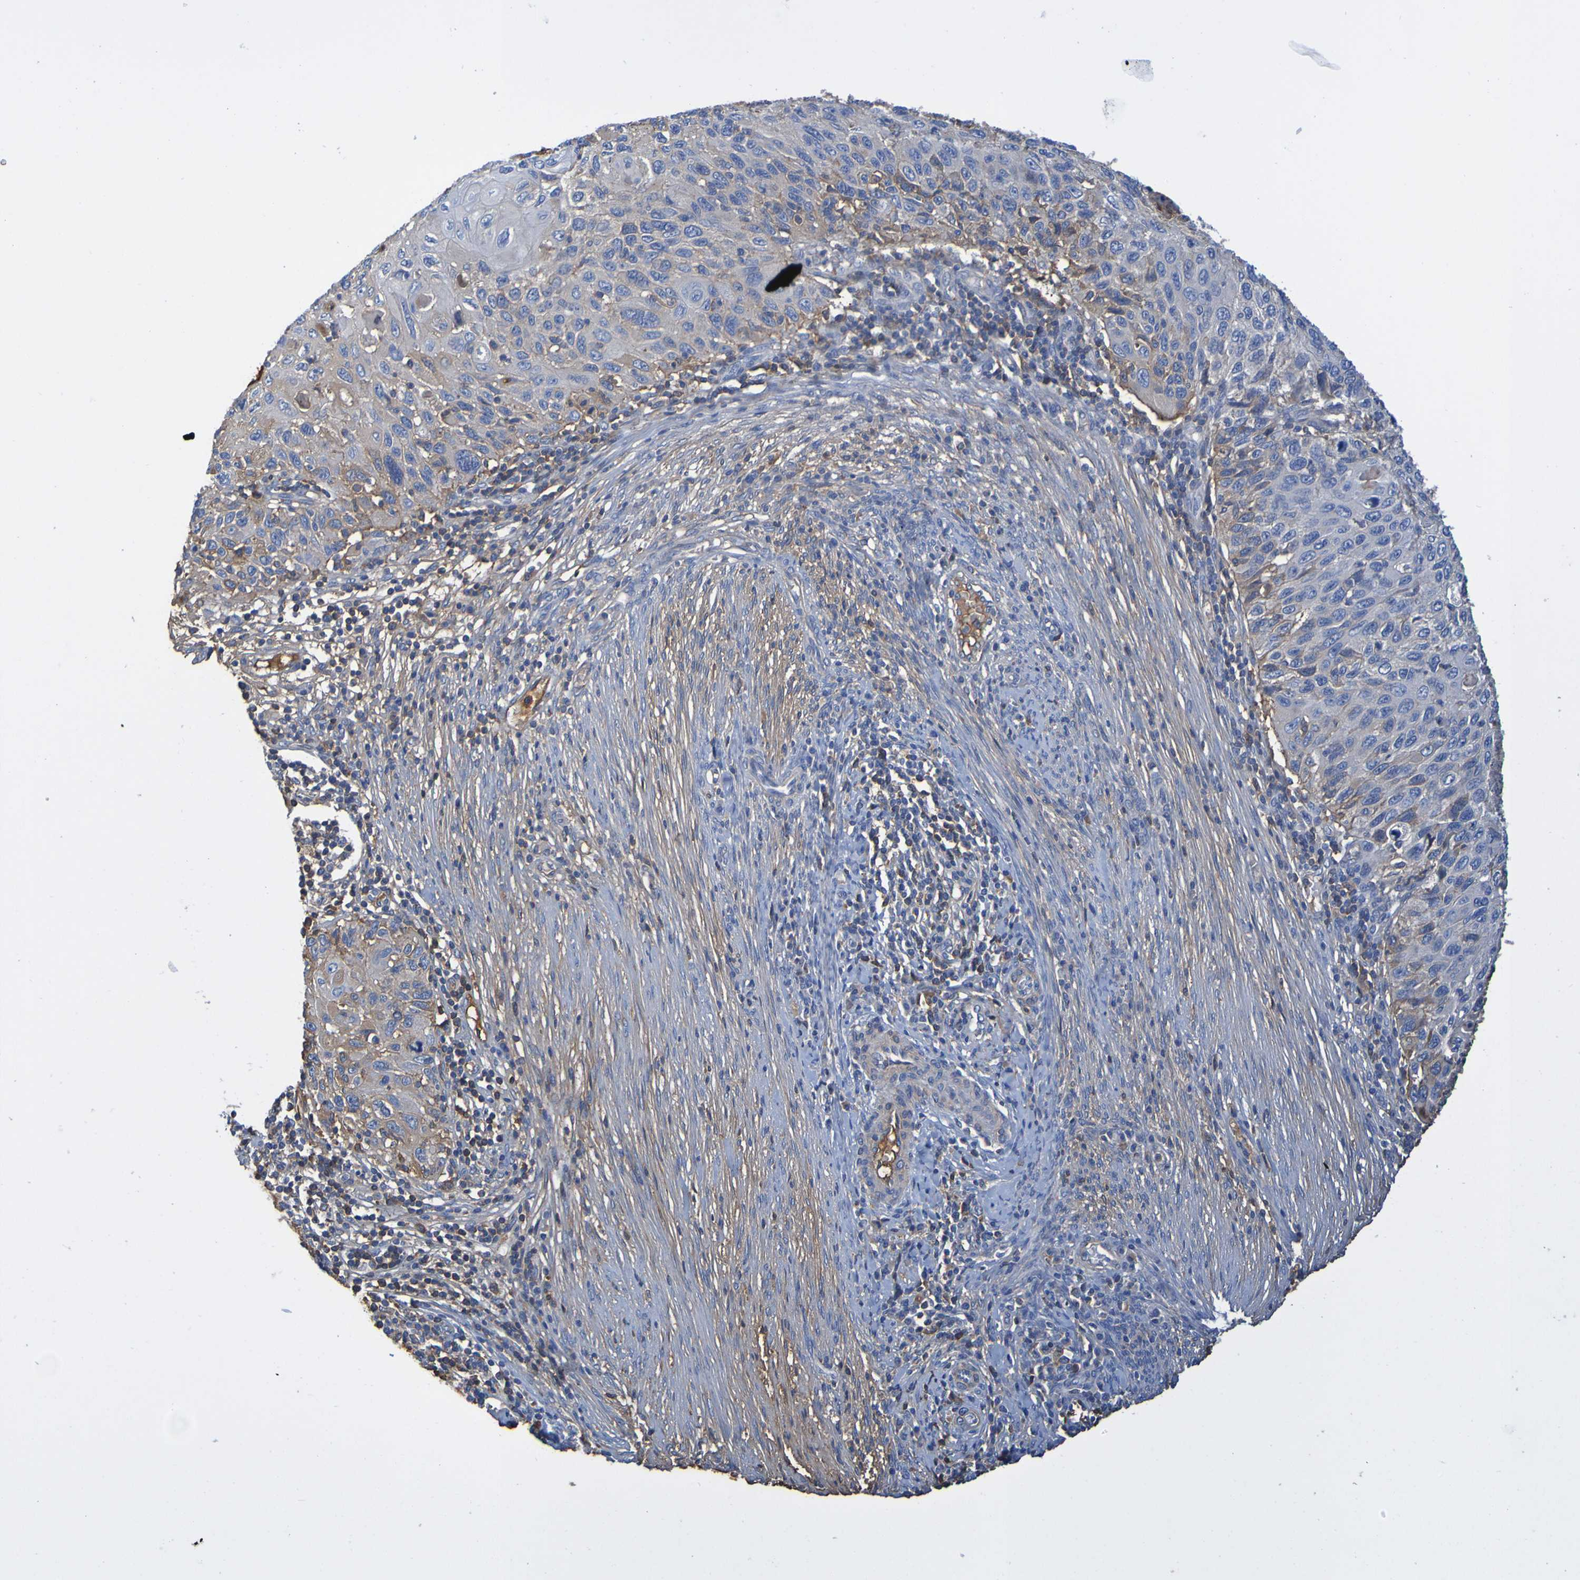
{"staining": {"intensity": "moderate", "quantity": "<25%", "location": "cytoplasmic/membranous"}, "tissue": "cervical cancer", "cell_type": "Tumor cells", "image_type": "cancer", "snomed": [{"axis": "morphology", "description": "Squamous cell carcinoma, NOS"}, {"axis": "topography", "description": "Cervix"}], "caption": "This histopathology image demonstrates IHC staining of human cervical cancer, with low moderate cytoplasmic/membranous positivity in approximately <25% of tumor cells.", "gene": "GAB3", "patient": {"sex": "female", "age": 70}}